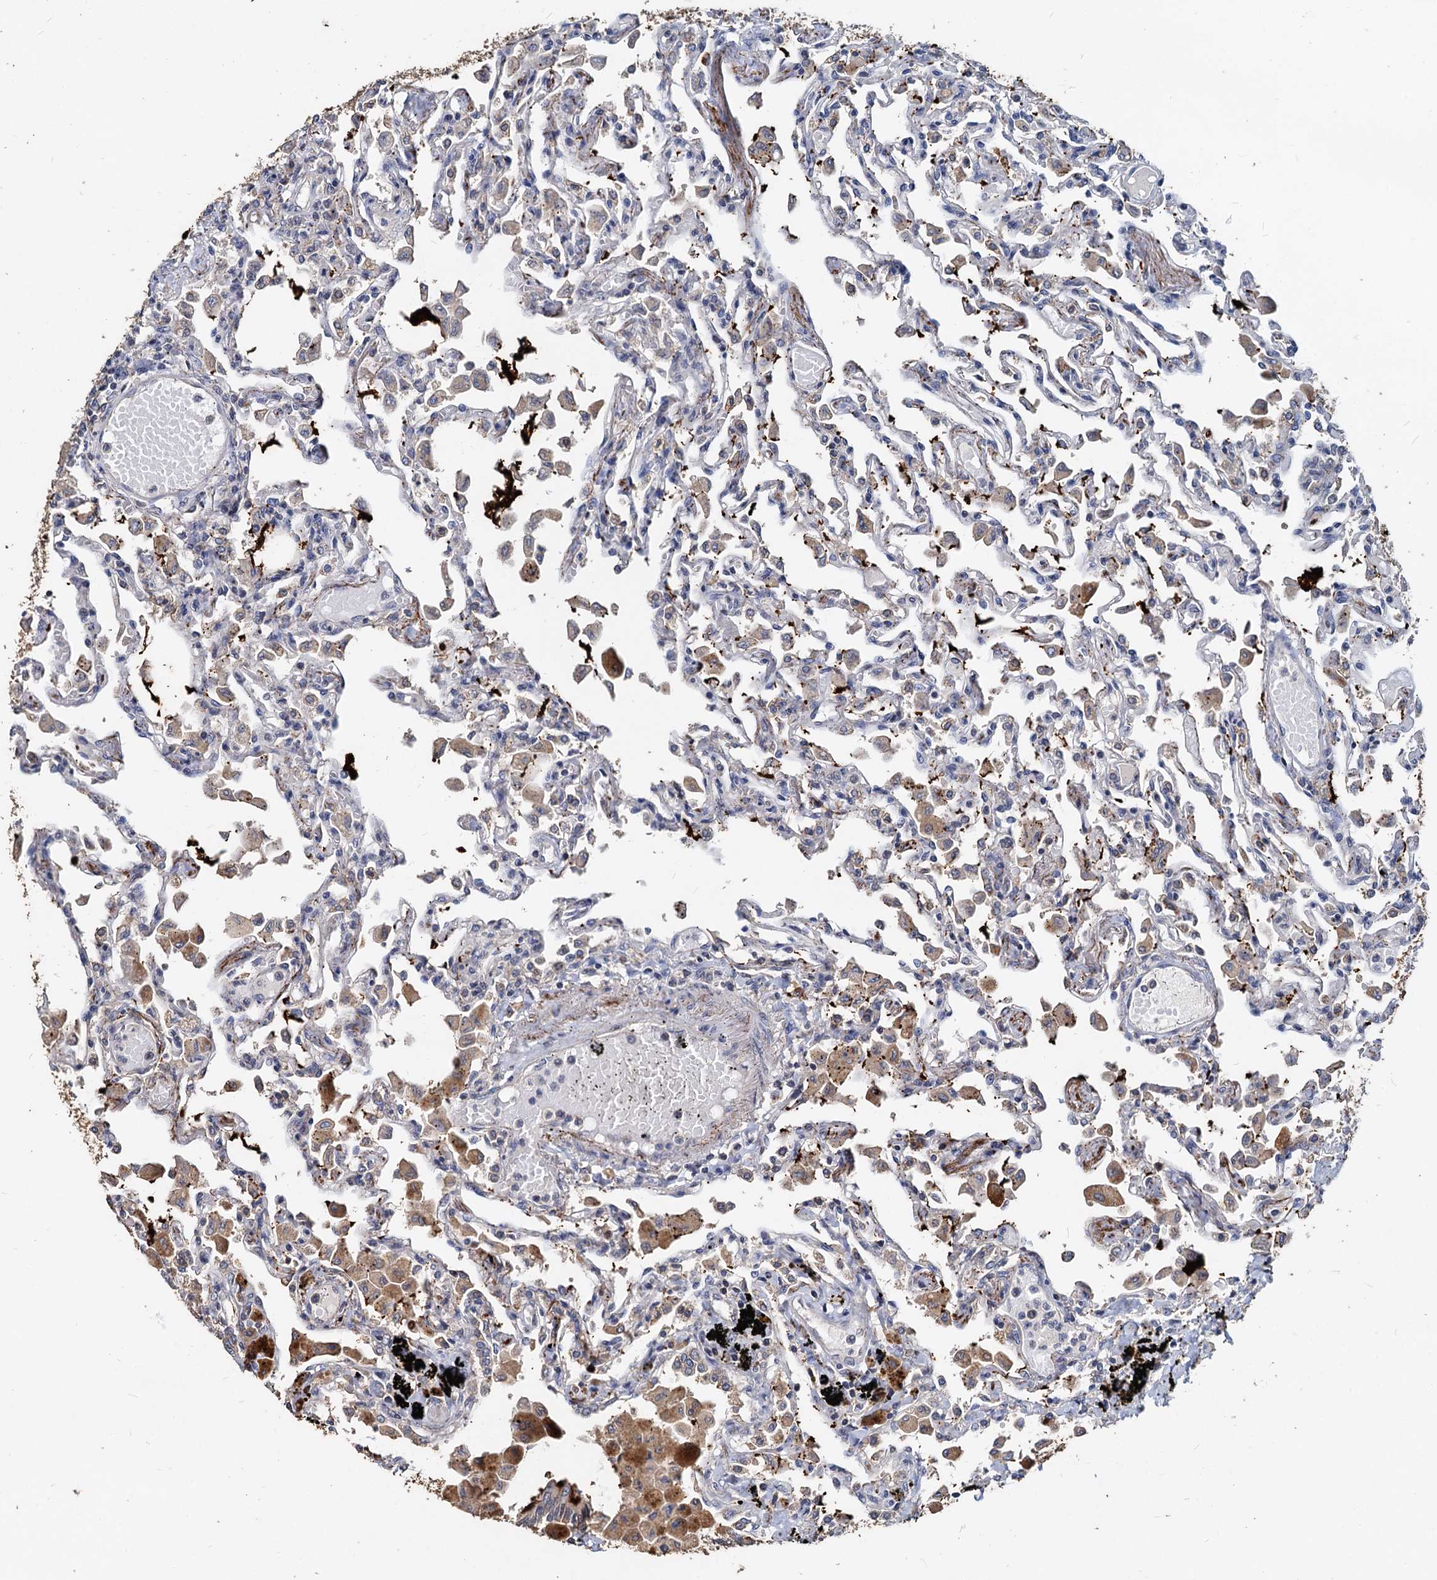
{"staining": {"intensity": "negative", "quantity": "none", "location": "none"}, "tissue": "lung", "cell_type": "Alveolar cells", "image_type": "normal", "snomed": [{"axis": "morphology", "description": "Normal tissue, NOS"}, {"axis": "topography", "description": "Bronchus"}, {"axis": "topography", "description": "Lung"}], "caption": "This is an immunohistochemistry (IHC) micrograph of unremarkable human lung. There is no expression in alveolar cells.", "gene": "DEPDC4", "patient": {"sex": "female", "age": 49}}